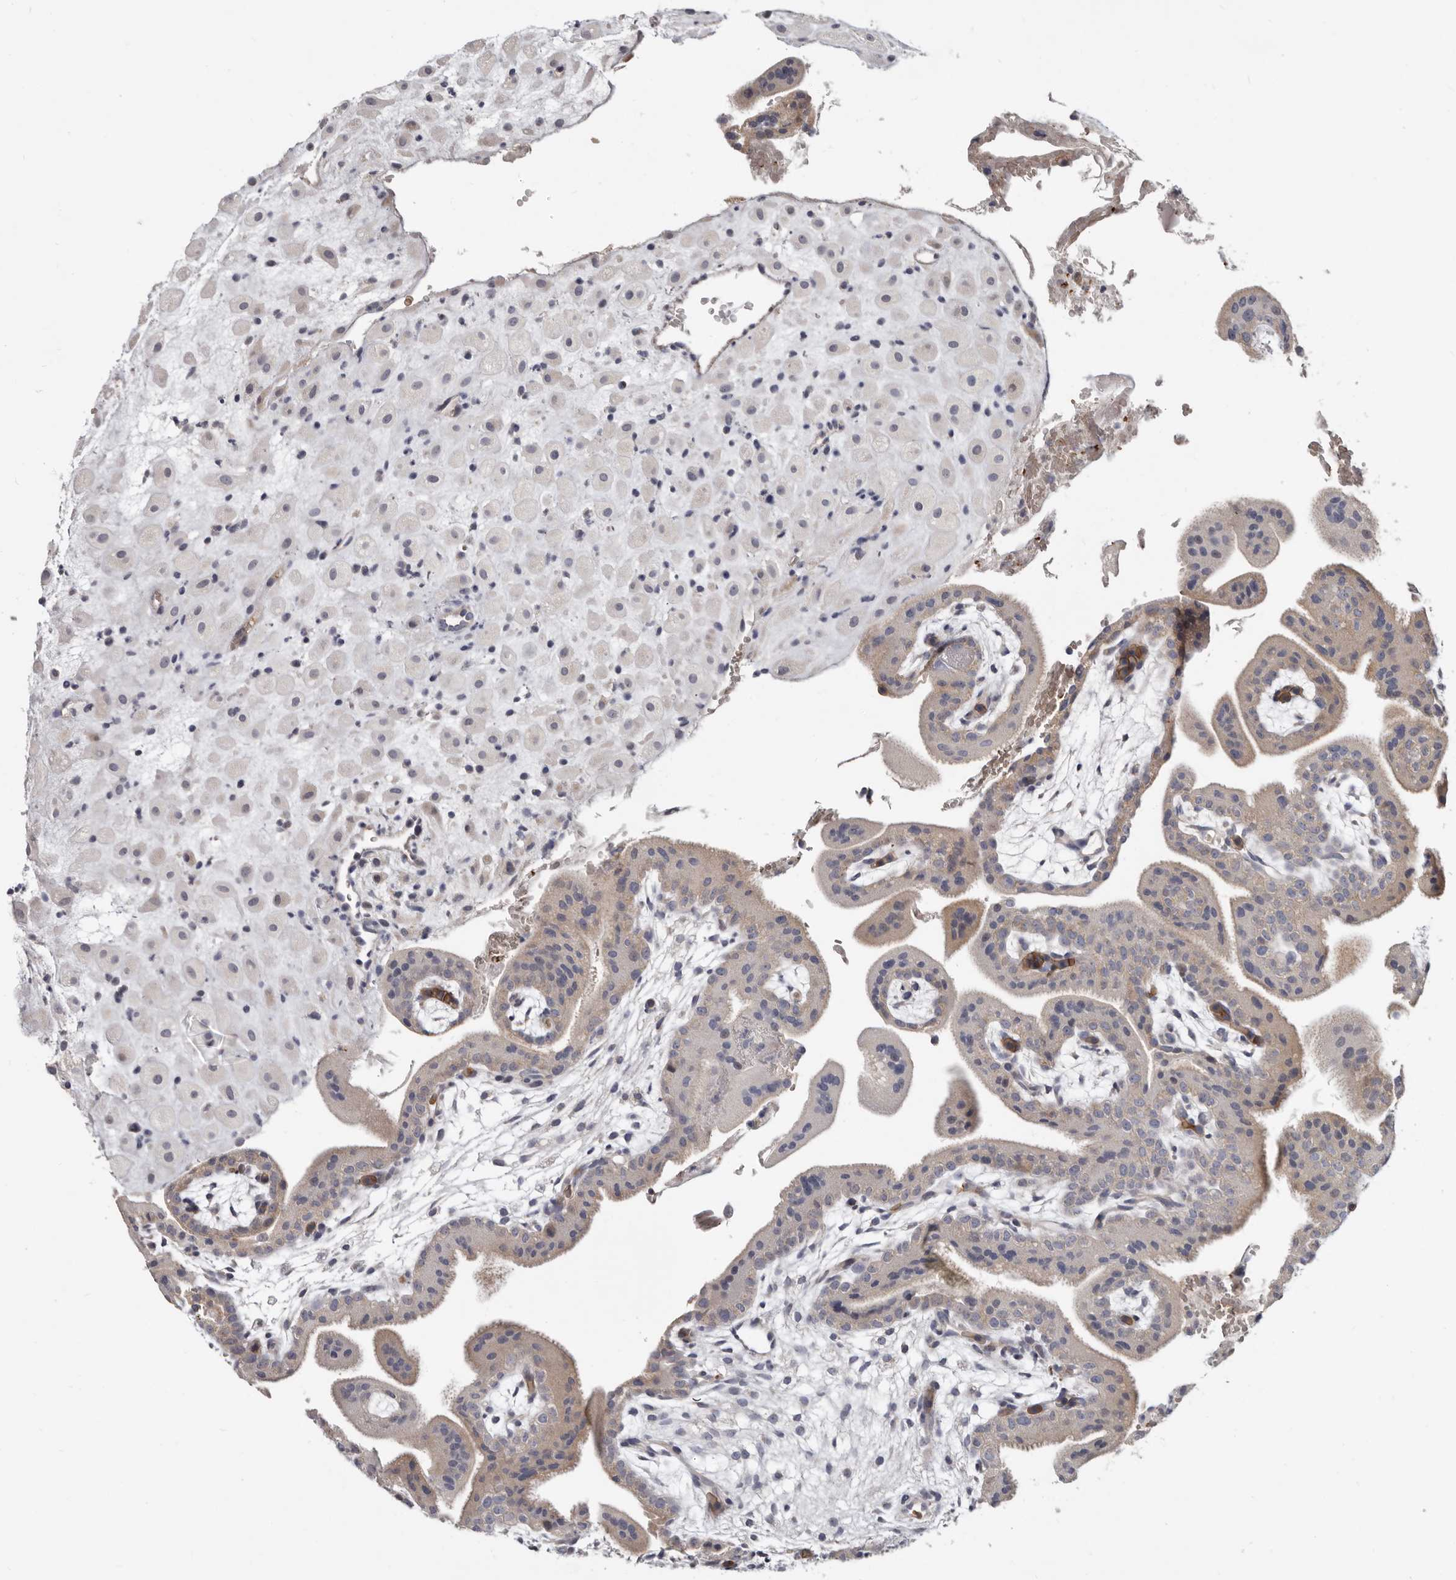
{"staining": {"intensity": "negative", "quantity": "none", "location": "none"}, "tissue": "placenta", "cell_type": "Decidual cells", "image_type": "normal", "snomed": [{"axis": "morphology", "description": "Normal tissue, NOS"}, {"axis": "topography", "description": "Placenta"}], "caption": "IHC of benign placenta exhibits no expression in decidual cells.", "gene": "SPTA1", "patient": {"sex": "female", "age": 35}}